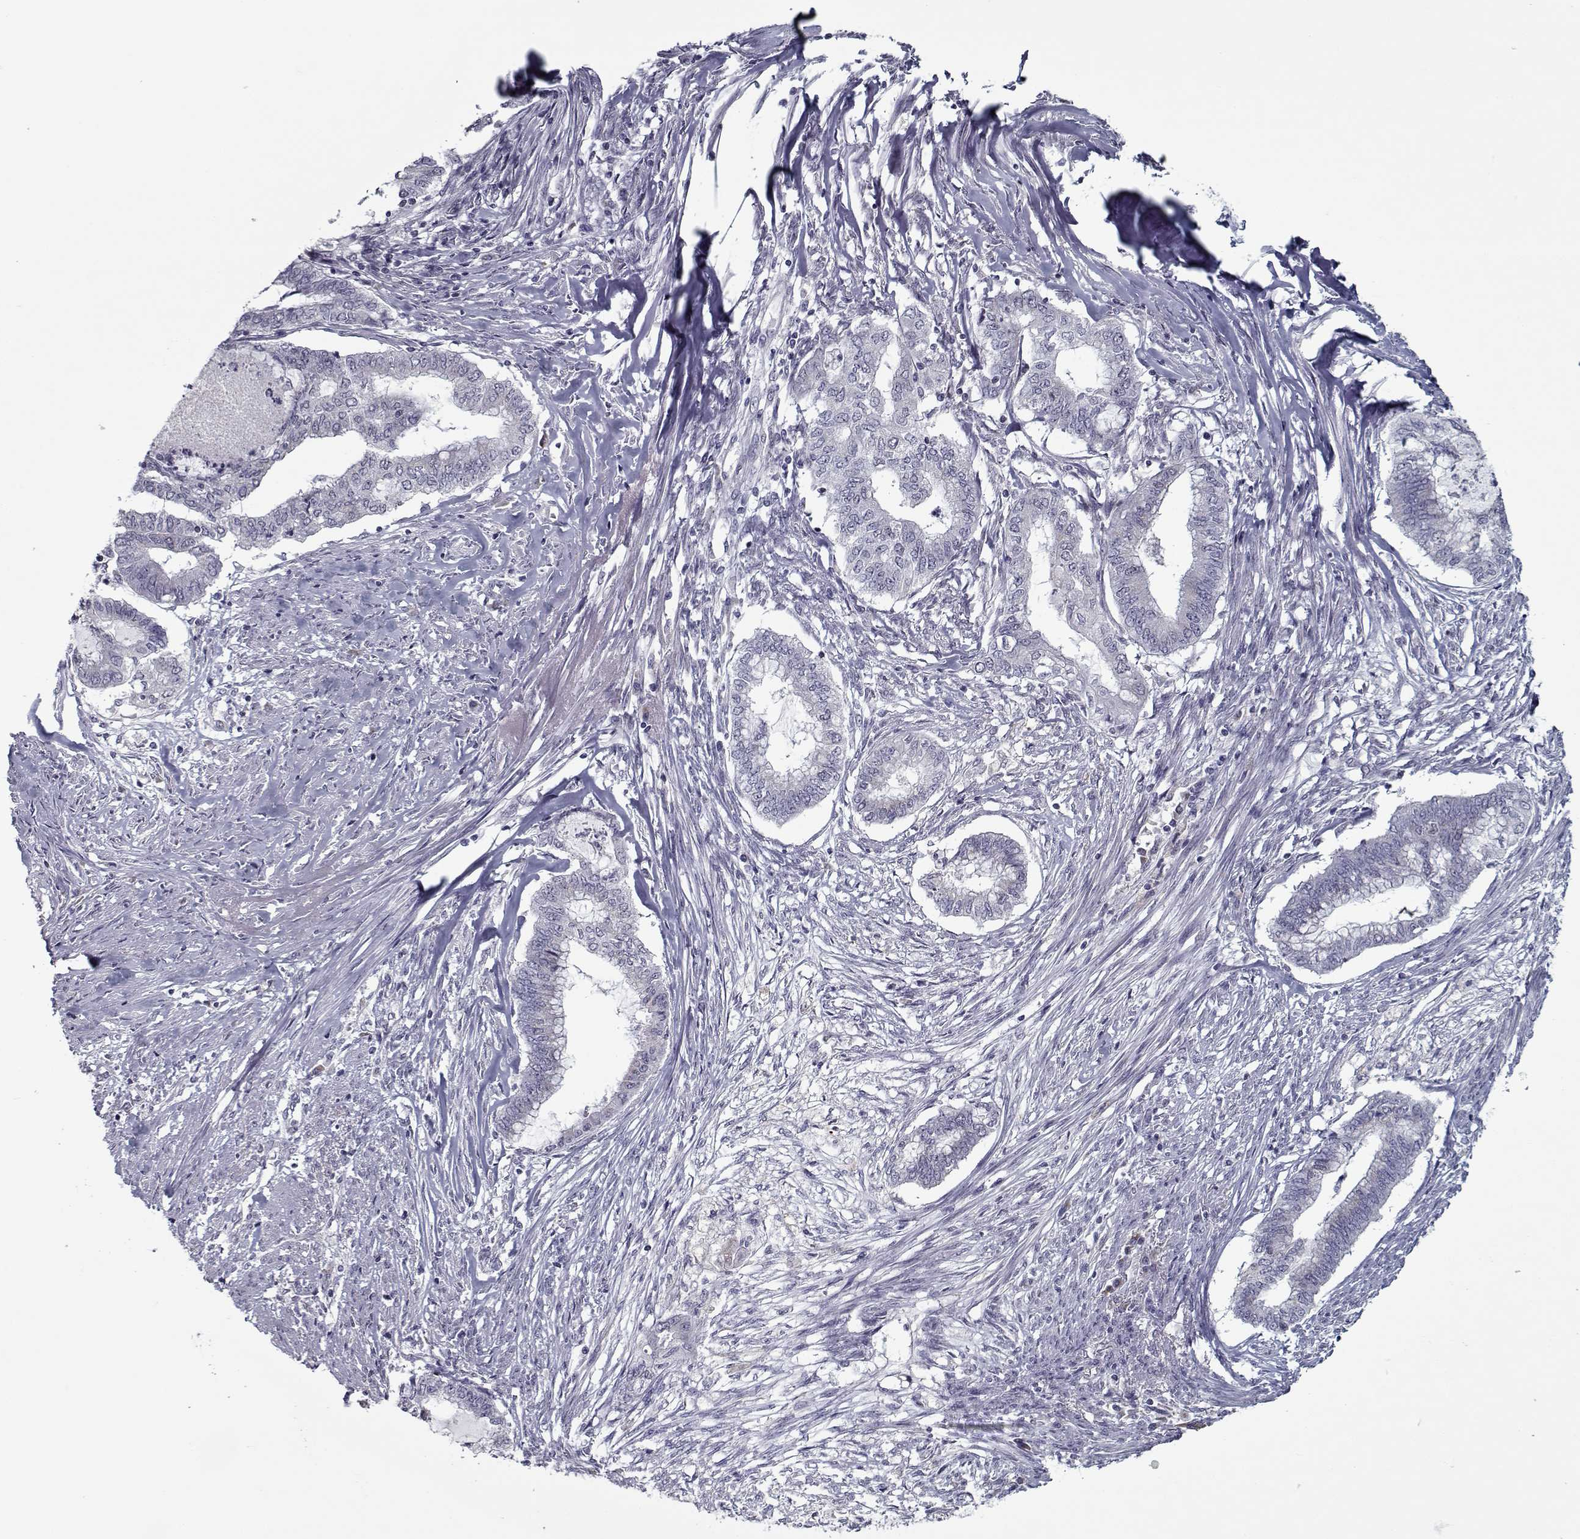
{"staining": {"intensity": "negative", "quantity": "none", "location": "none"}, "tissue": "endometrial cancer", "cell_type": "Tumor cells", "image_type": "cancer", "snomed": [{"axis": "morphology", "description": "Adenocarcinoma, NOS"}, {"axis": "topography", "description": "Endometrium"}], "caption": "Immunohistochemical staining of human endometrial adenocarcinoma exhibits no significant expression in tumor cells.", "gene": "SEC16B", "patient": {"sex": "female", "age": 79}}